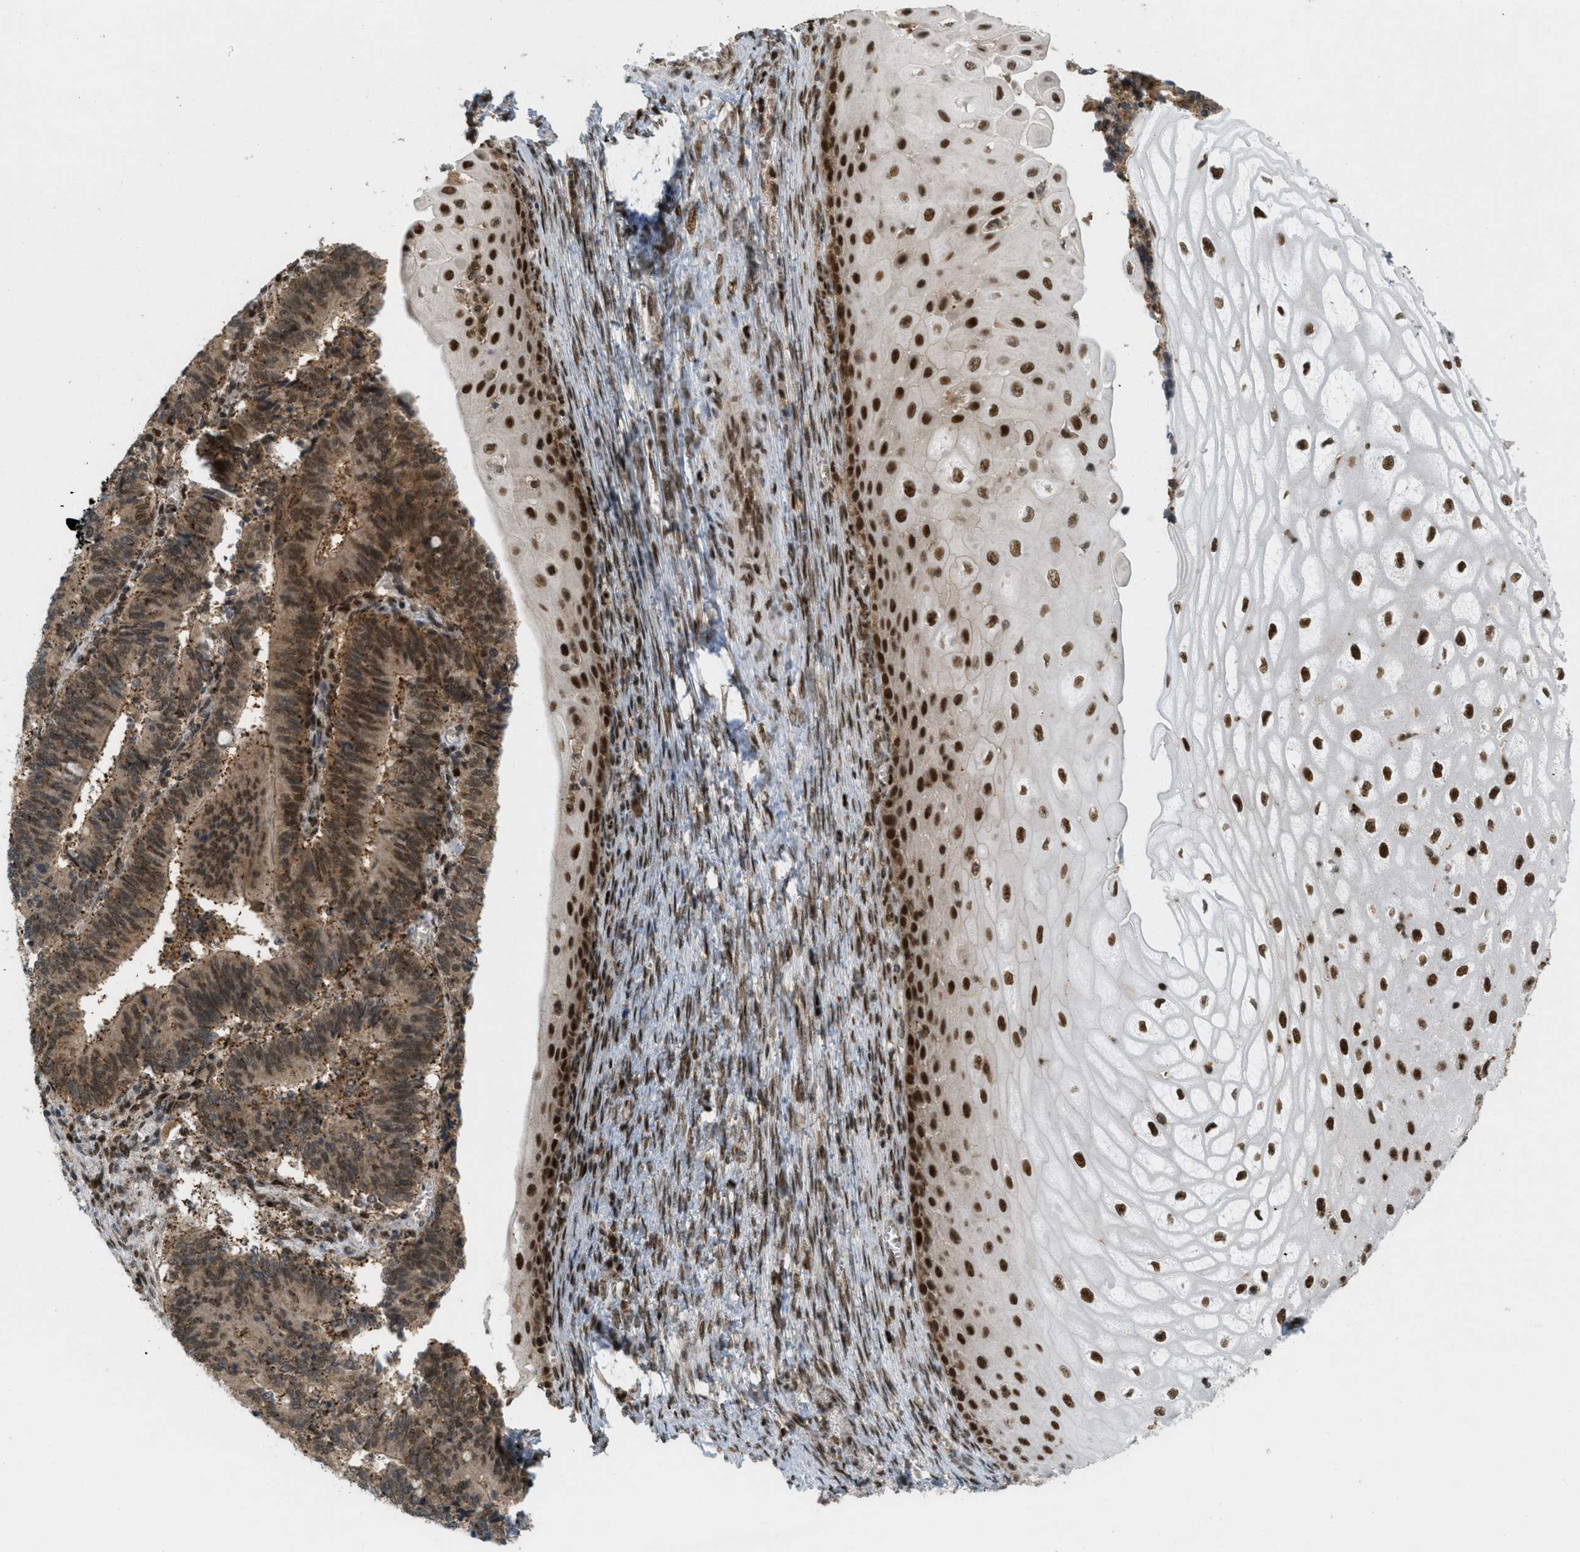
{"staining": {"intensity": "strong", "quantity": ">75%", "location": "cytoplasmic/membranous,nuclear"}, "tissue": "cervical cancer", "cell_type": "Tumor cells", "image_type": "cancer", "snomed": [{"axis": "morphology", "description": "Adenocarcinoma, NOS"}, {"axis": "topography", "description": "Cervix"}], "caption": "Cervical cancer (adenocarcinoma) was stained to show a protein in brown. There is high levels of strong cytoplasmic/membranous and nuclear positivity in about >75% of tumor cells. (DAB IHC, brown staining for protein, blue staining for nuclei).", "gene": "TLK1", "patient": {"sex": "female", "age": 44}}